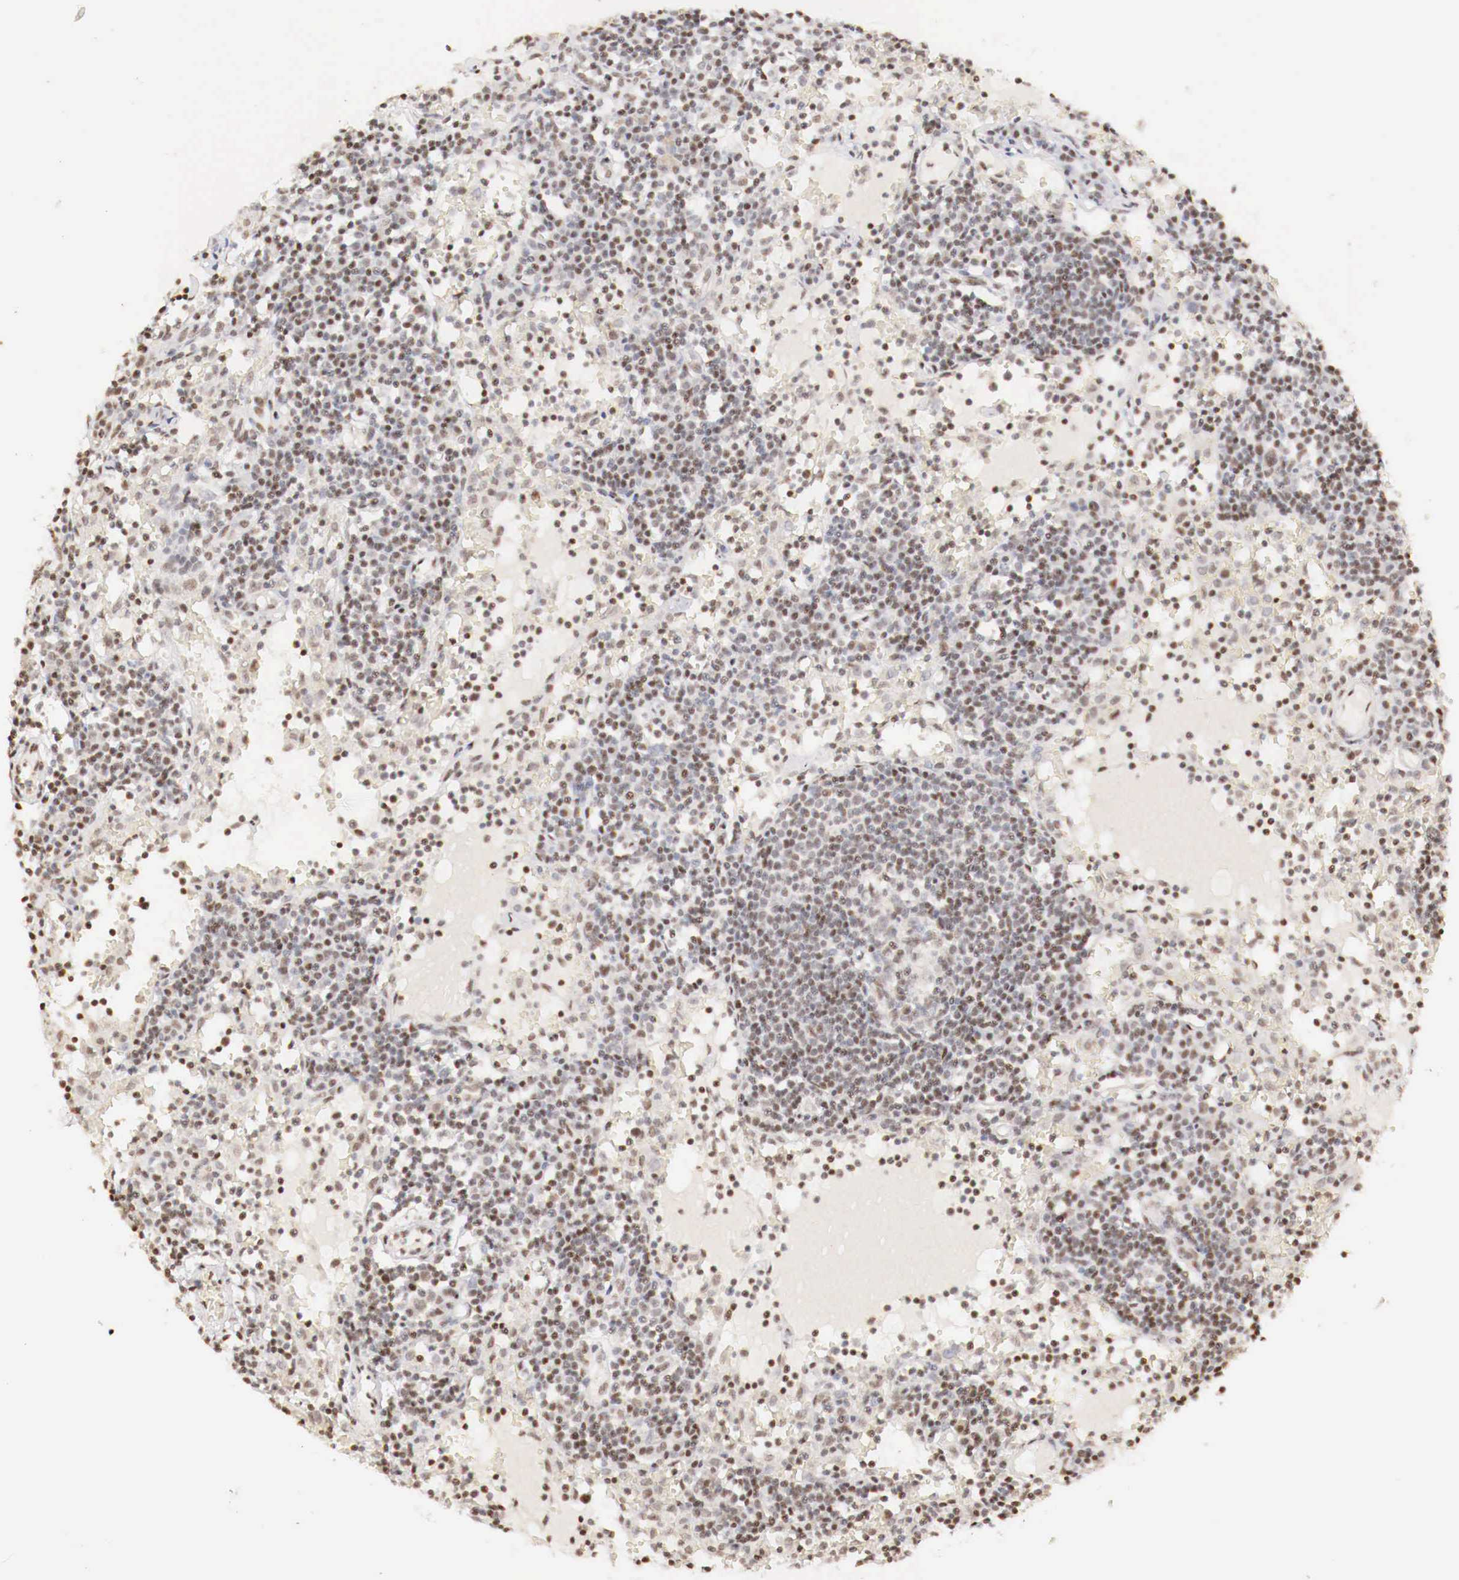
{"staining": {"intensity": "weak", "quantity": "25%-75%", "location": "nuclear"}, "tissue": "lymph node", "cell_type": "Germinal center cells", "image_type": "normal", "snomed": [{"axis": "morphology", "description": "Normal tissue, NOS"}, {"axis": "topography", "description": "Lymph node"}], "caption": "DAB immunohistochemical staining of benign human lymph node reveals weak nuclear protein positivity in approximately 25%-75% of germinal center cells.", "gene": "SP1", "patient": {"sex": "female", "age": 55}}